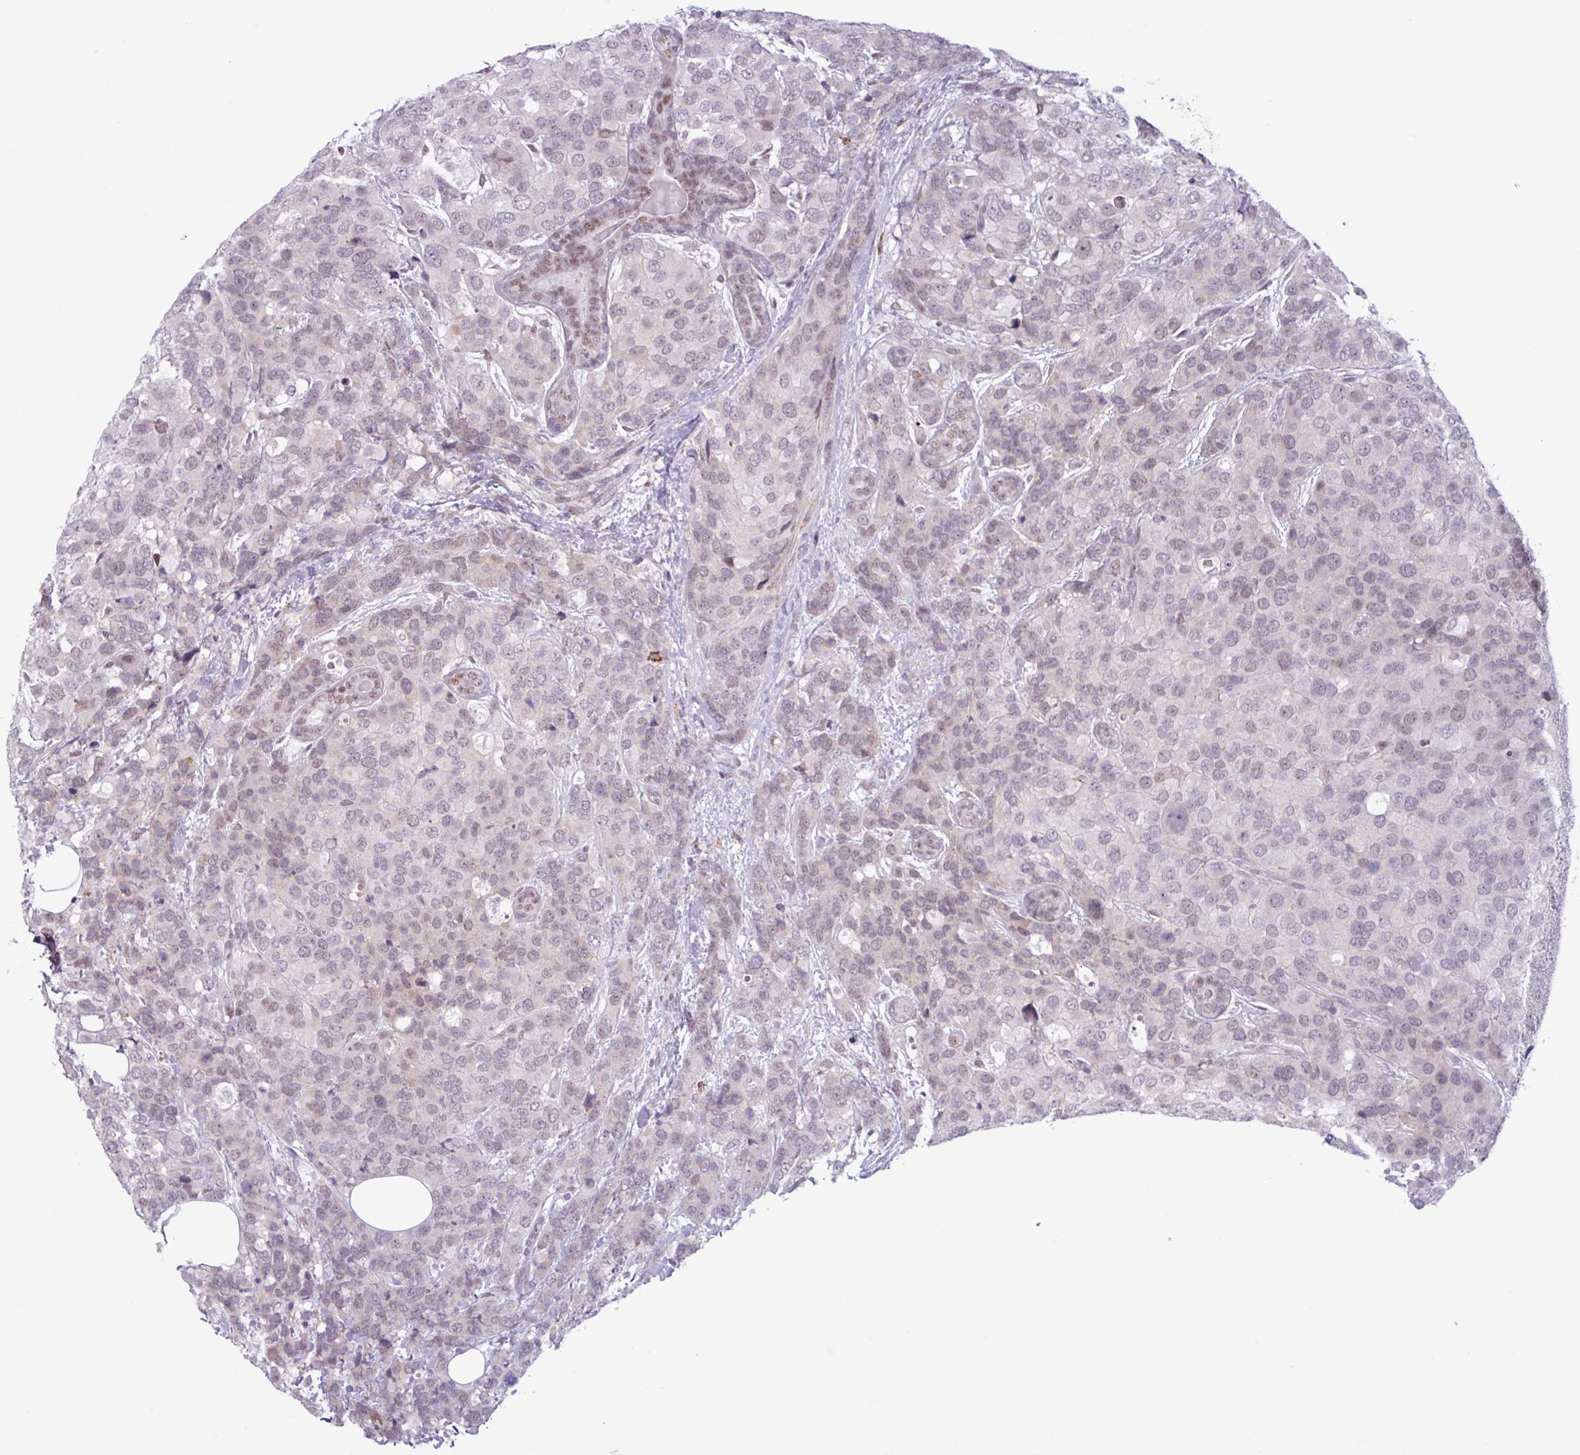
{"staining": {"intensity": "weak", "quantity": "<25%", "location": "nuclear"}, "tissue": "breast cancer", "cell_type": "Tumor cells", "image_type": "cancer", "snomed": [{"axis": "morphology", "description": "Lobular carcinoma"}, {"axis": "topography", "description": "Breast"}], "caption": "The histopathology image reveals no staining of tumor cells in lobular carcinoma (breast).", "gene": "NOTCH2", "patient": {"sex": "female", "age": 59}}